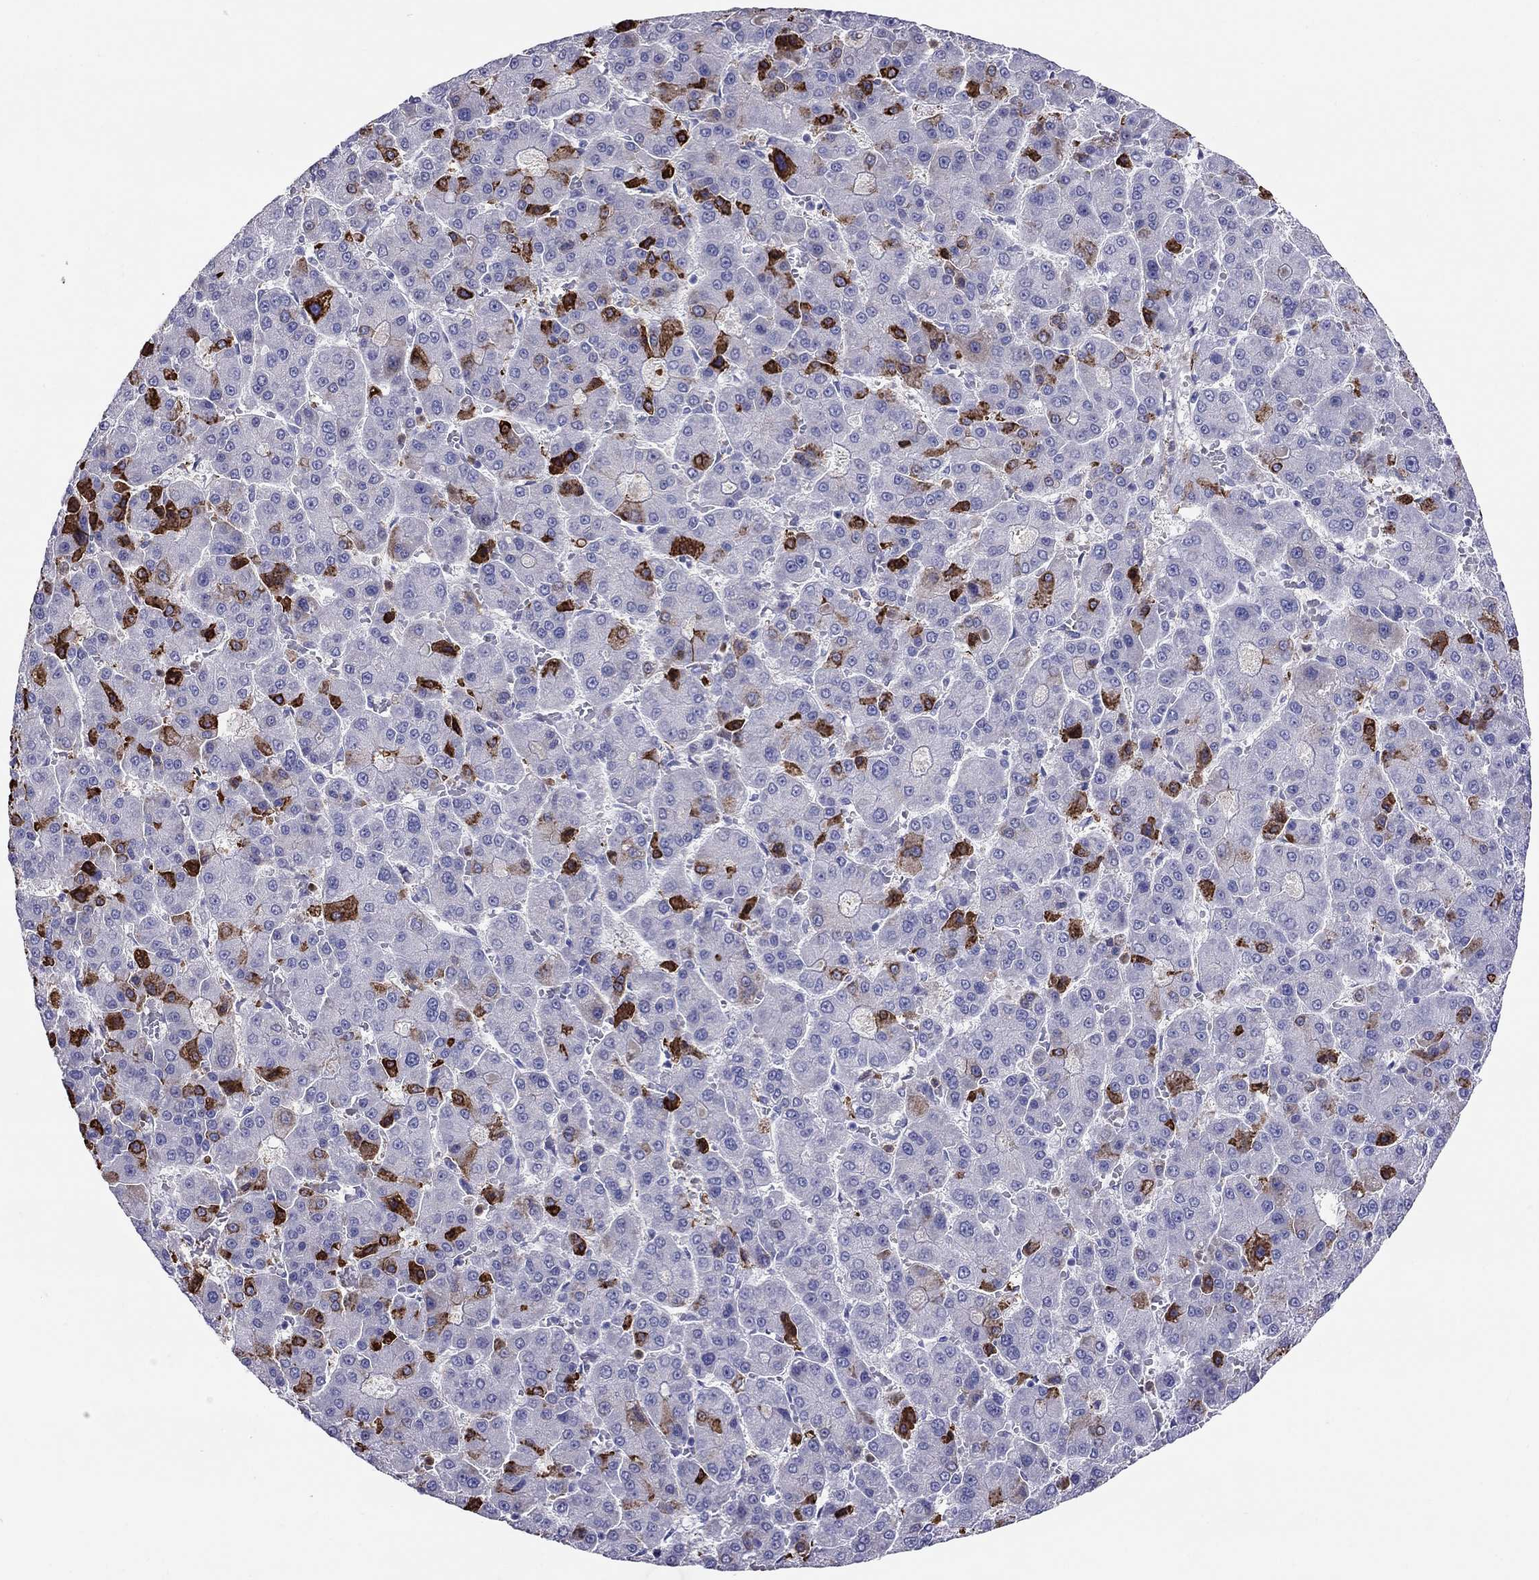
{"staining": {"intensity": "strong", "quantity": "<25%", "location": "cytoplasmic/membranous"}, "tissue": "liver cancer", "cell_type": "Tumor cells", "image_type": "cancer", "snomed": [{"axis": "morphology", "description": "Carcinoma, Hepatocellular, NOS"}, {"axis": "topography", "description": "Liver"}], "caption": "Immunohistochemistry (IHC) of human hepatocellular carcinoma (liver) reveals medium levels of strong cytoplasmic/membranous expression in approximately <25% of tumor cells. Nuclei are stained in blue.", "gene": "SPINT4", "patient": {"sex": "male", "age": 70}}